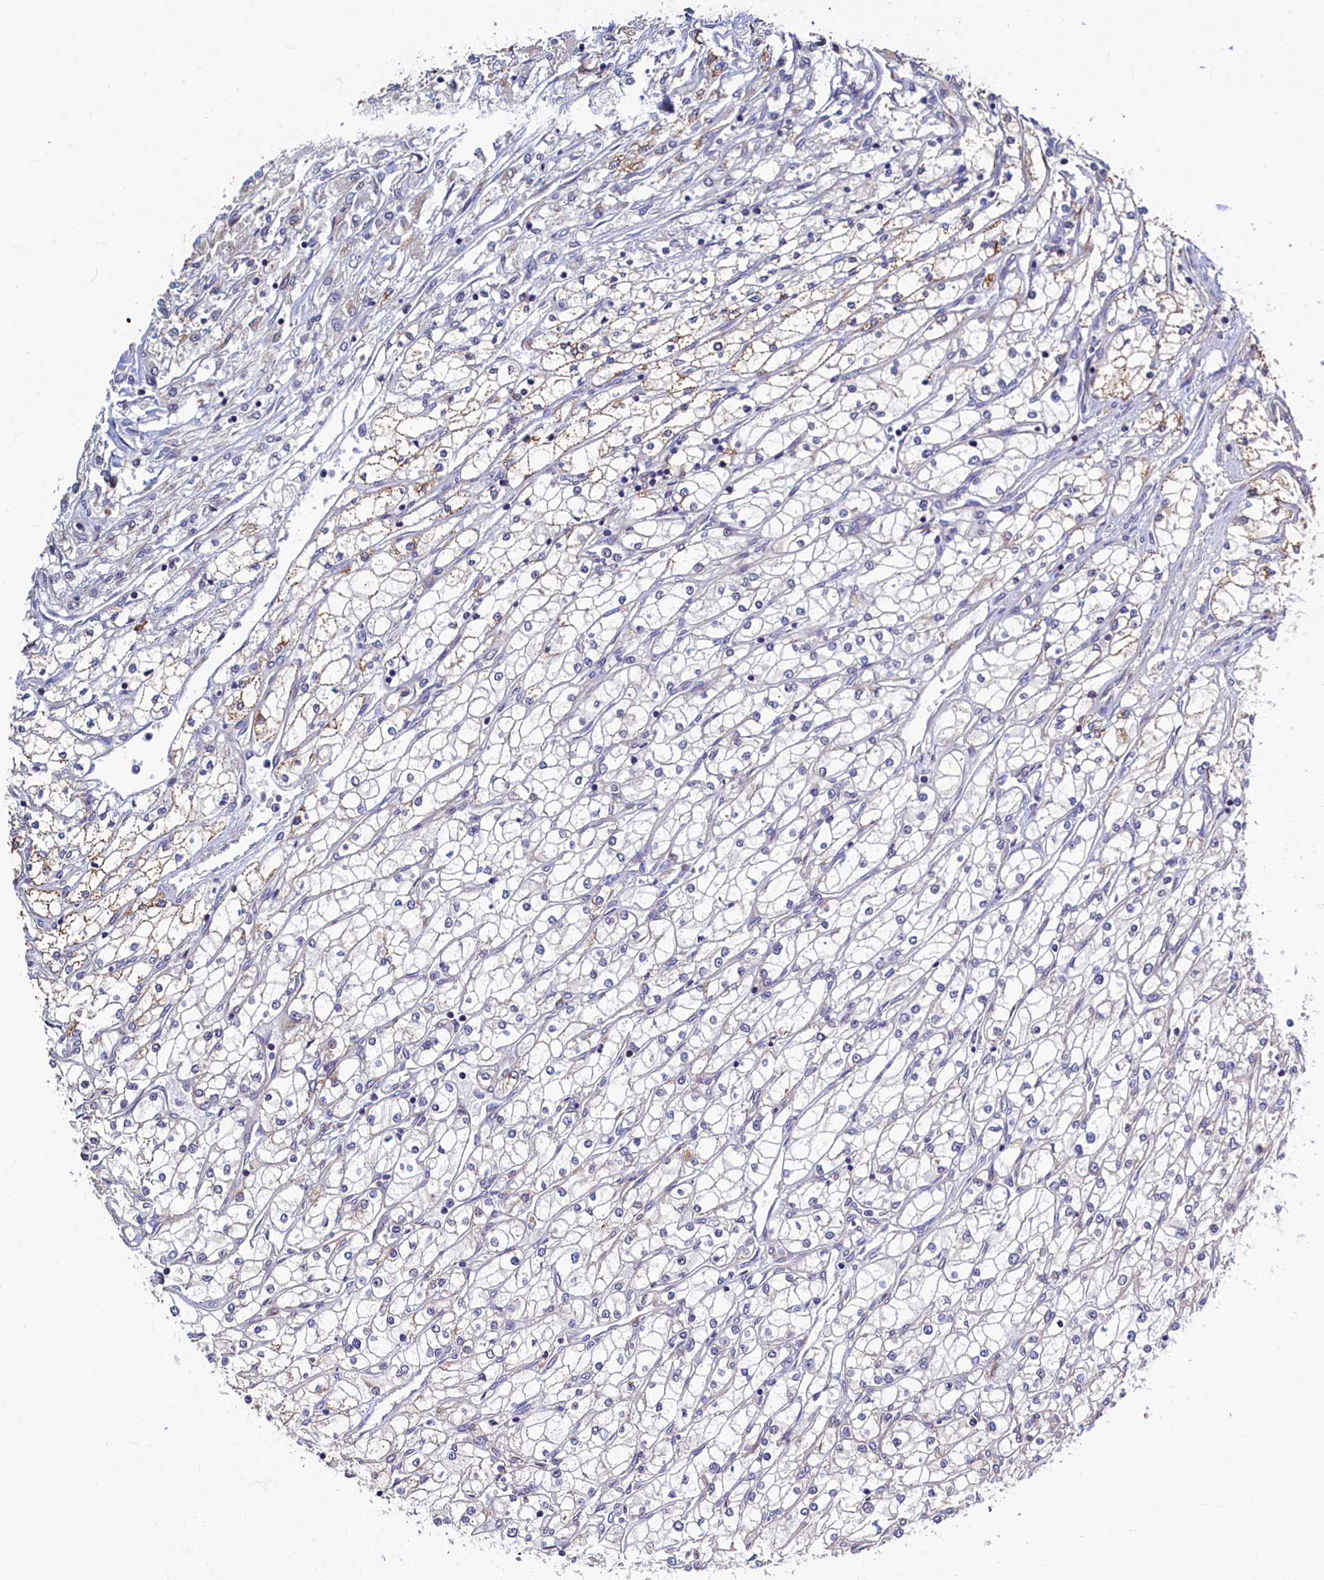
{"staining": {"intensity": "negative", "quantity": "none", "location": "none"}, "tissue": "renal cancer", "cell_type": "Tumor cells", "image_type": "cancer", "snomed": [{"axis": "morphology", "description": "Adenocarcinoma, NOS"}, {"axis": "topography", "description": "Kidney"}], "caption": "Human renal cancer (adenocarcinoma) stained for a protein using immunohistochemistry displays no staining in tumor cells.", "gene": "SLC16A14", "patient": {"sex": "male", "age": 80}}